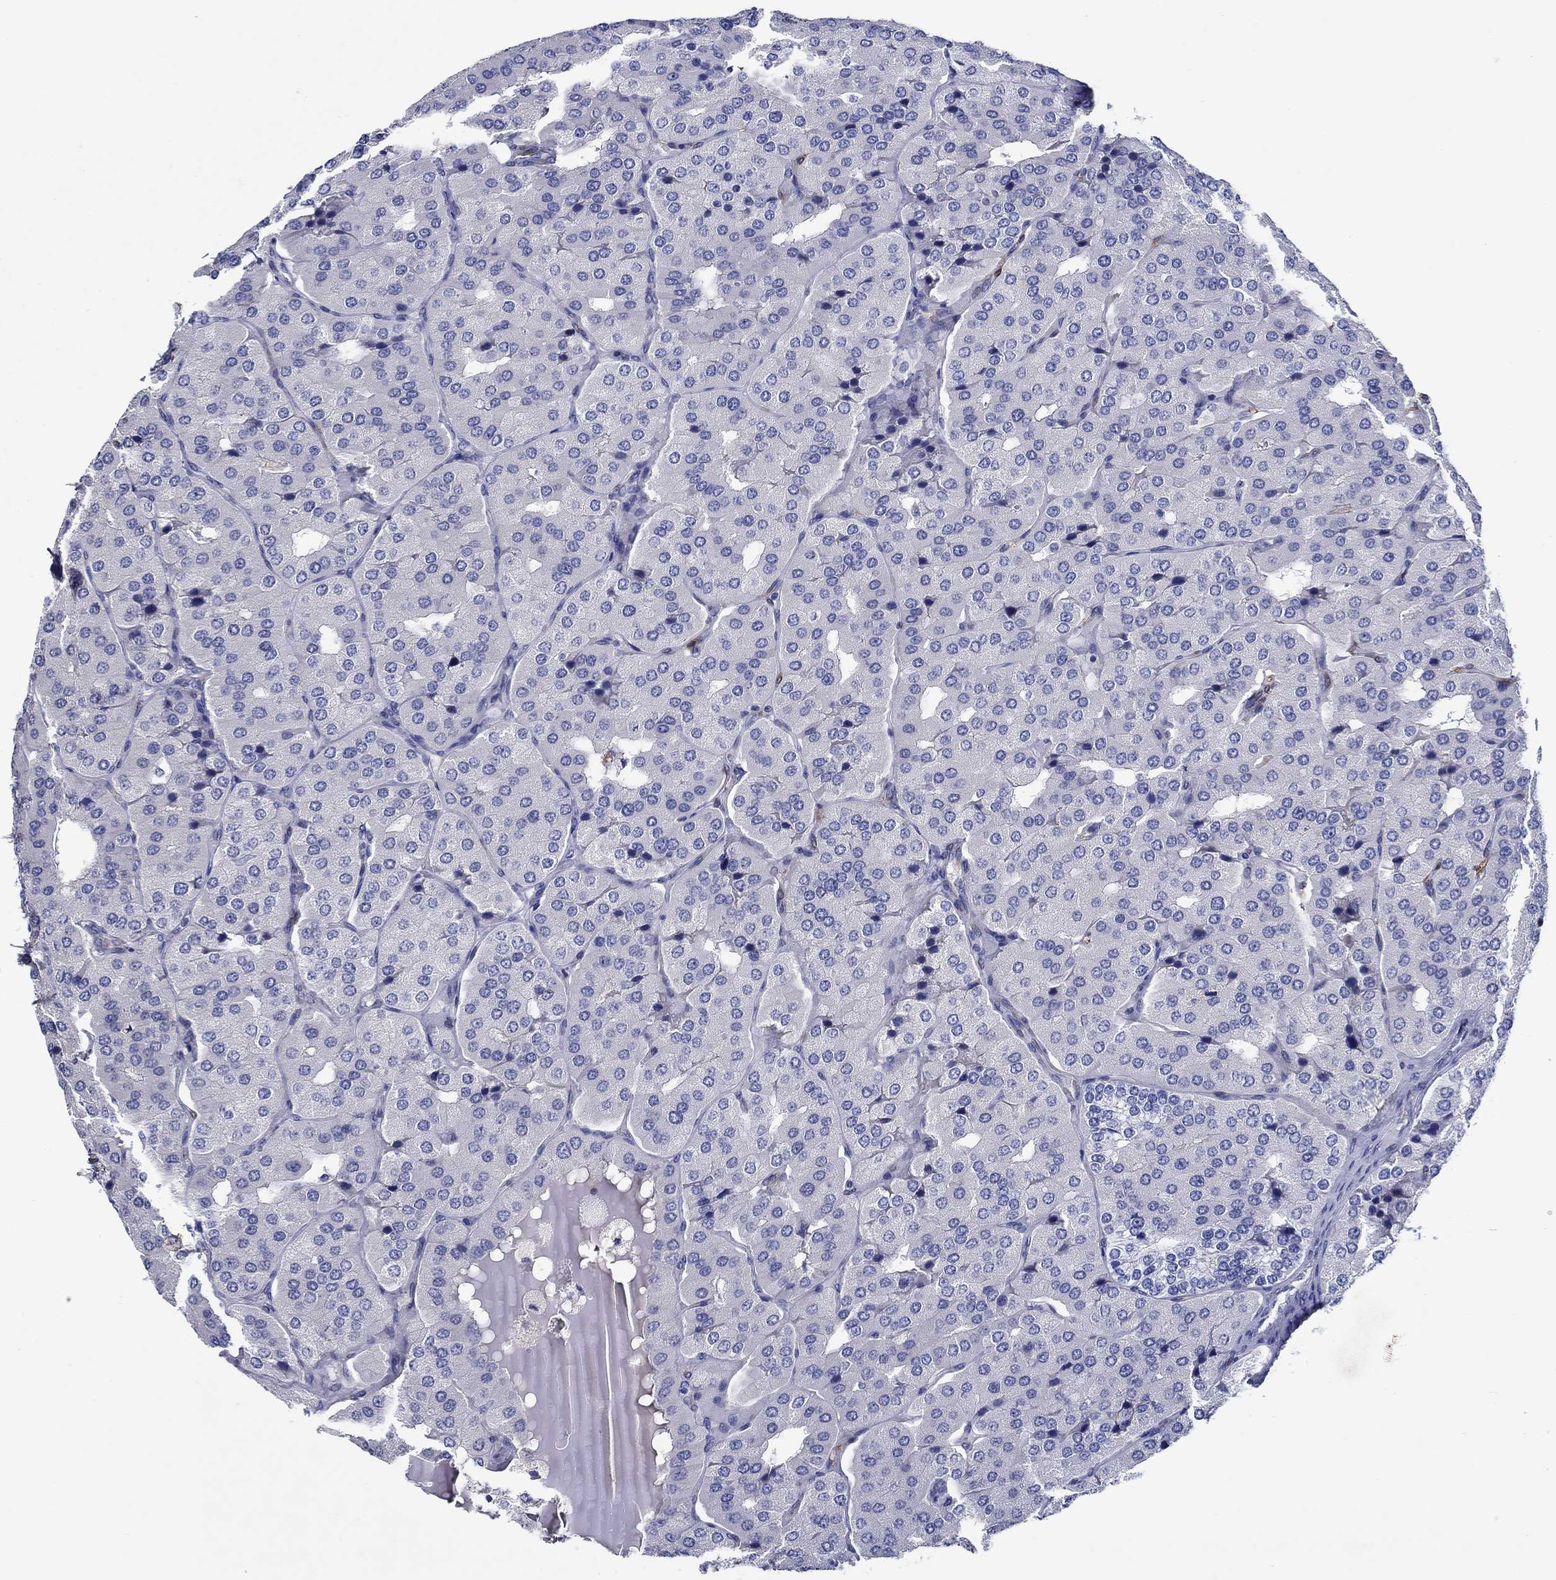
{"staining": {"intensity": "negative", "quantity": "none", "location": "none"}, "tissue": "parathyroid gland", "cell_type": "Glandular cells", "image_type": "normal", "snomed": [{"axis": "morphology", "description": "Normal tissue, NOS"}, {"axis": "morphology", "description": "Adenoma, NOS"}, {"axis": "topography", "description": "Parathyroid gland"}], "caption": "High magnification brightfield microscopy of unremarkable parathyroid gland stained with DAB (brown) and counterstained with hematoxylin (blue): glandular cells show no significant positivity. (Brightfield microscopy of DAB IHC at high magnification).", "gene": "MC2R", "patient": {"sex": "female", "age": 86}}